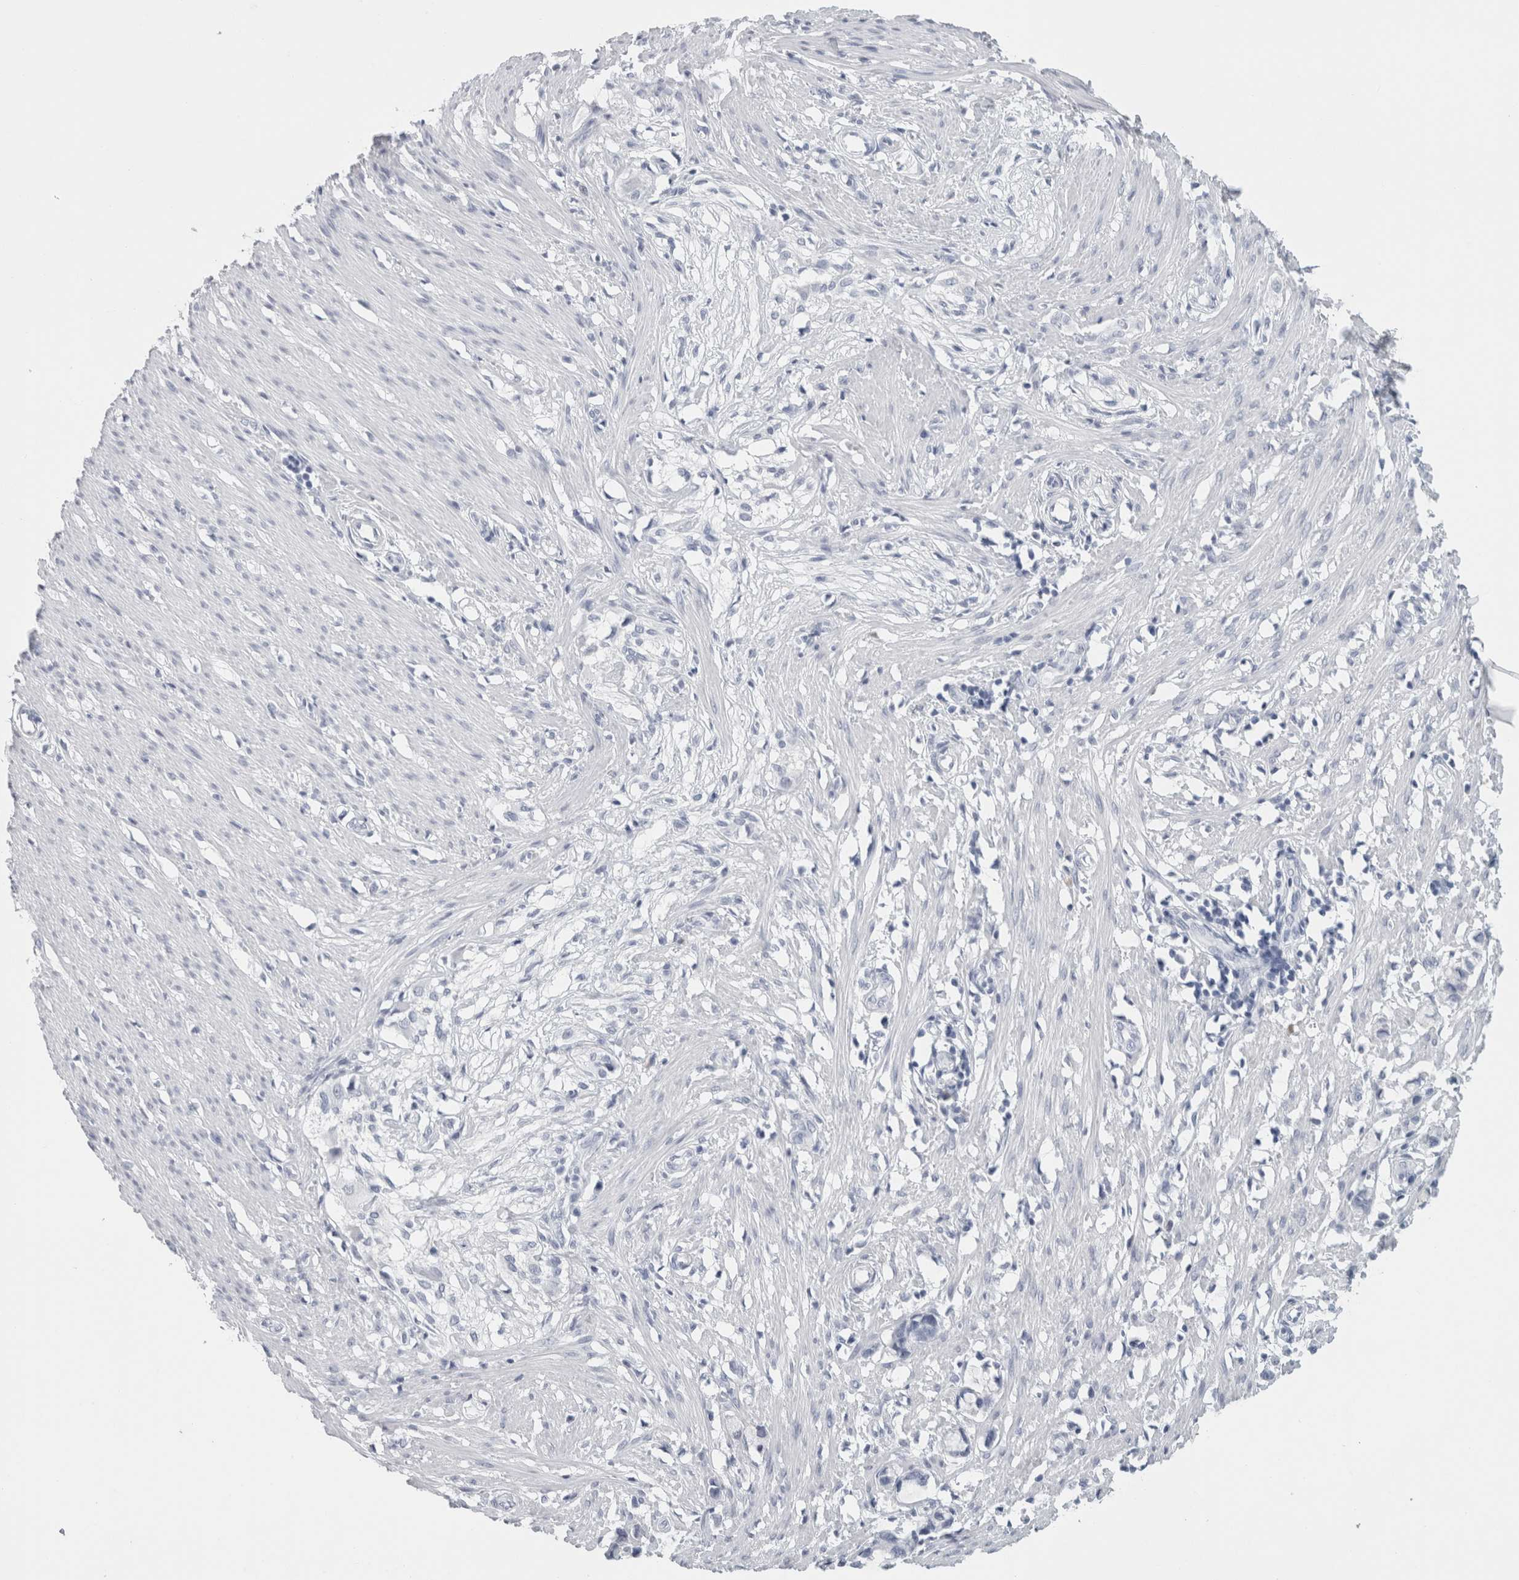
{"staining": {"intensity": "negative", "quantity": "none", "location": "none"}, "tissue": "smooth muscle", "cell_type": "Smooth muscle cells", "image_type": "normal", "snomed": [{"axis": "morphology", "description": "Normal tissue, NOS"}, {"axis": "morphology", "description": "Adenocarcinoma, NOS"}, {"axis": "topography", "description": "Smooth muscle"}, {"axis": "topography", "description": "Colon"}], "caption": "There is no significant staining in smooth muscle cells of smooth muscle. Nuclei are stained in blue.", "gene": "TSPAN8", "patient": {"sex": "male", "age": 14}}